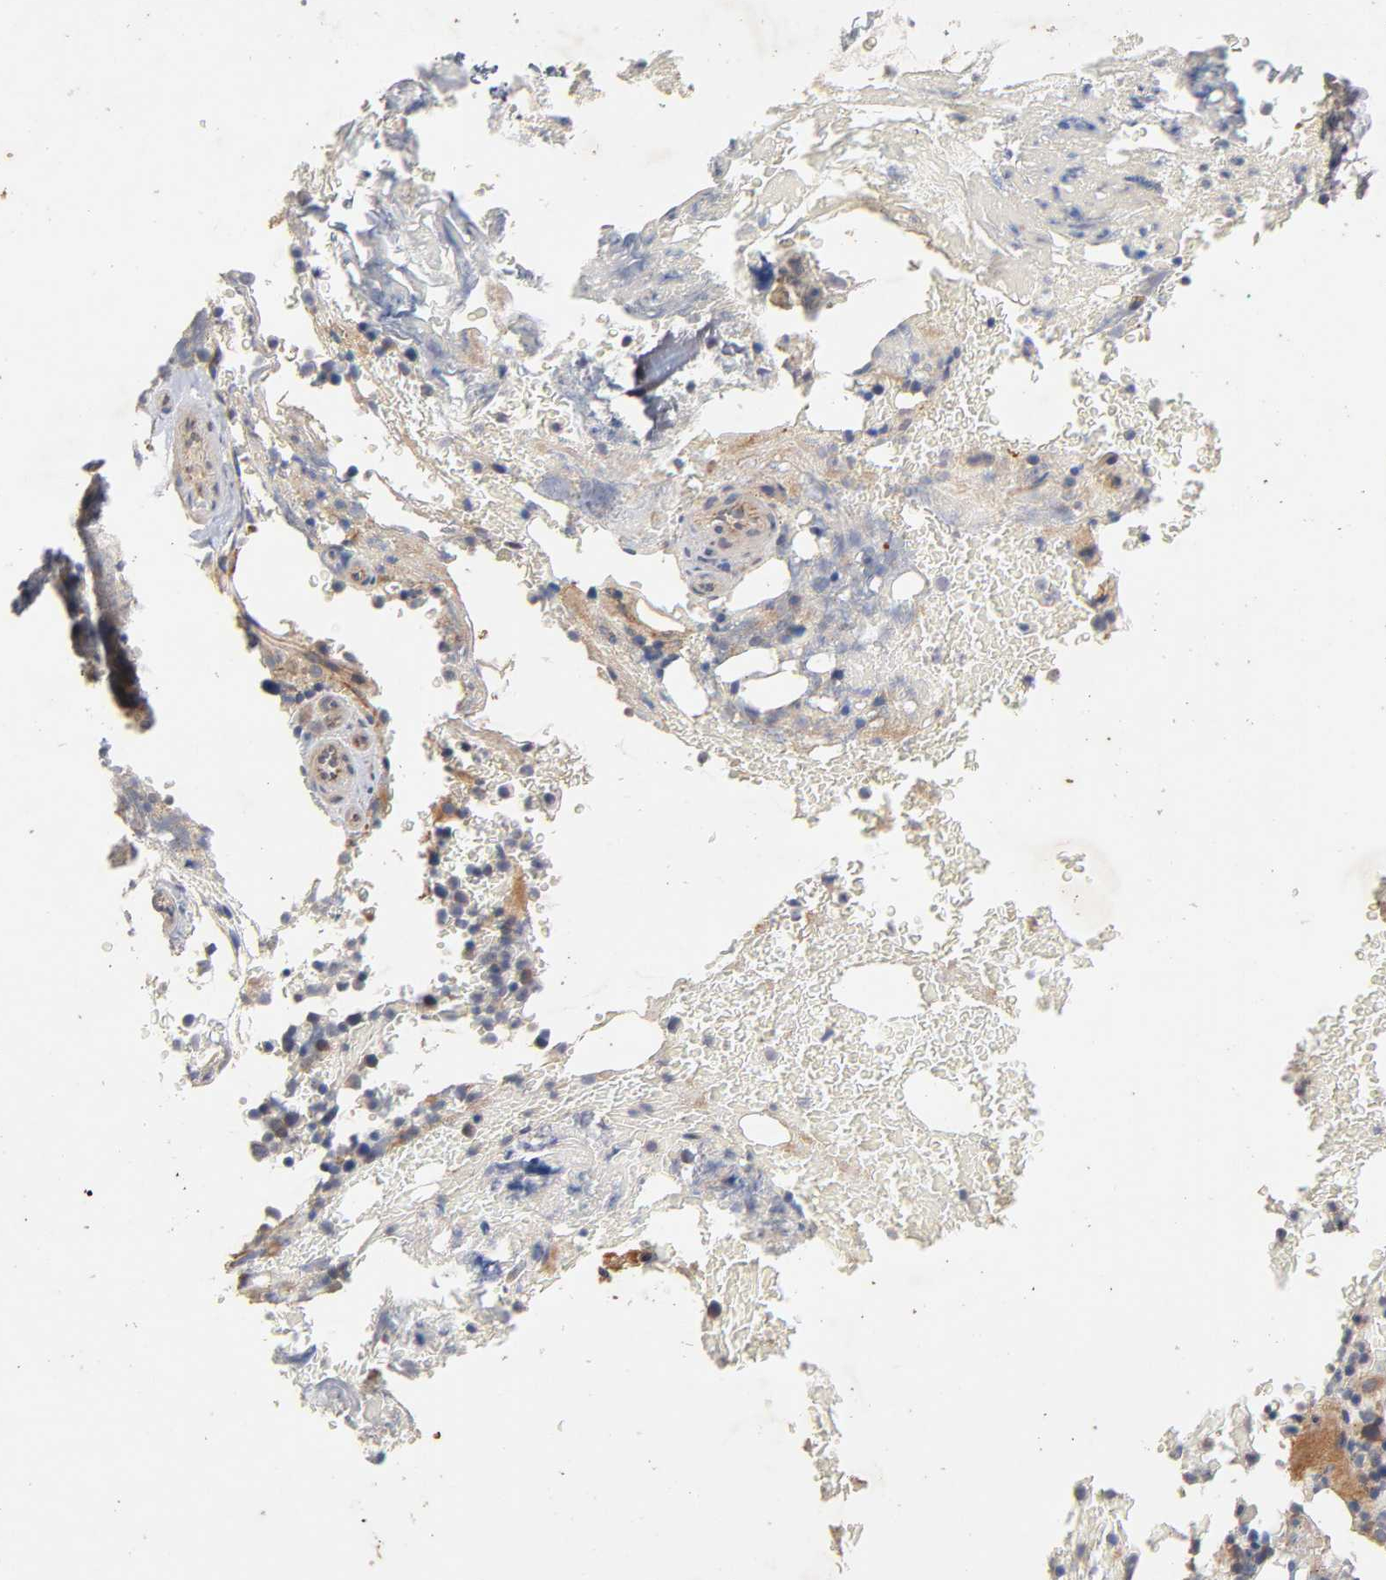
{"staining": {"intensity": "moderate", "quantity": "25%-75%", "location": "cytoplasmic/membranous"}, "tissue": "bone marrow", "cell_type": "Hematopoietic cells", "image_type": "normal", "snomed": [{"axis": "morphology", "description": "Normal tissue, NOS"}, {"axis": "topography", "description": "Bone marrow"}], "caption": "The immunohistochemical stain highlights moderate cytoplasmic/membranous expression in hematopoietic cells of normal bone marrow. The staining is performed using DAB brown chromogen to label protein expression. The nuclei are counter-stained blue using hematoxylin.", "gene": "PDZD11", "patient": {"sex": "female", "age": 73}}